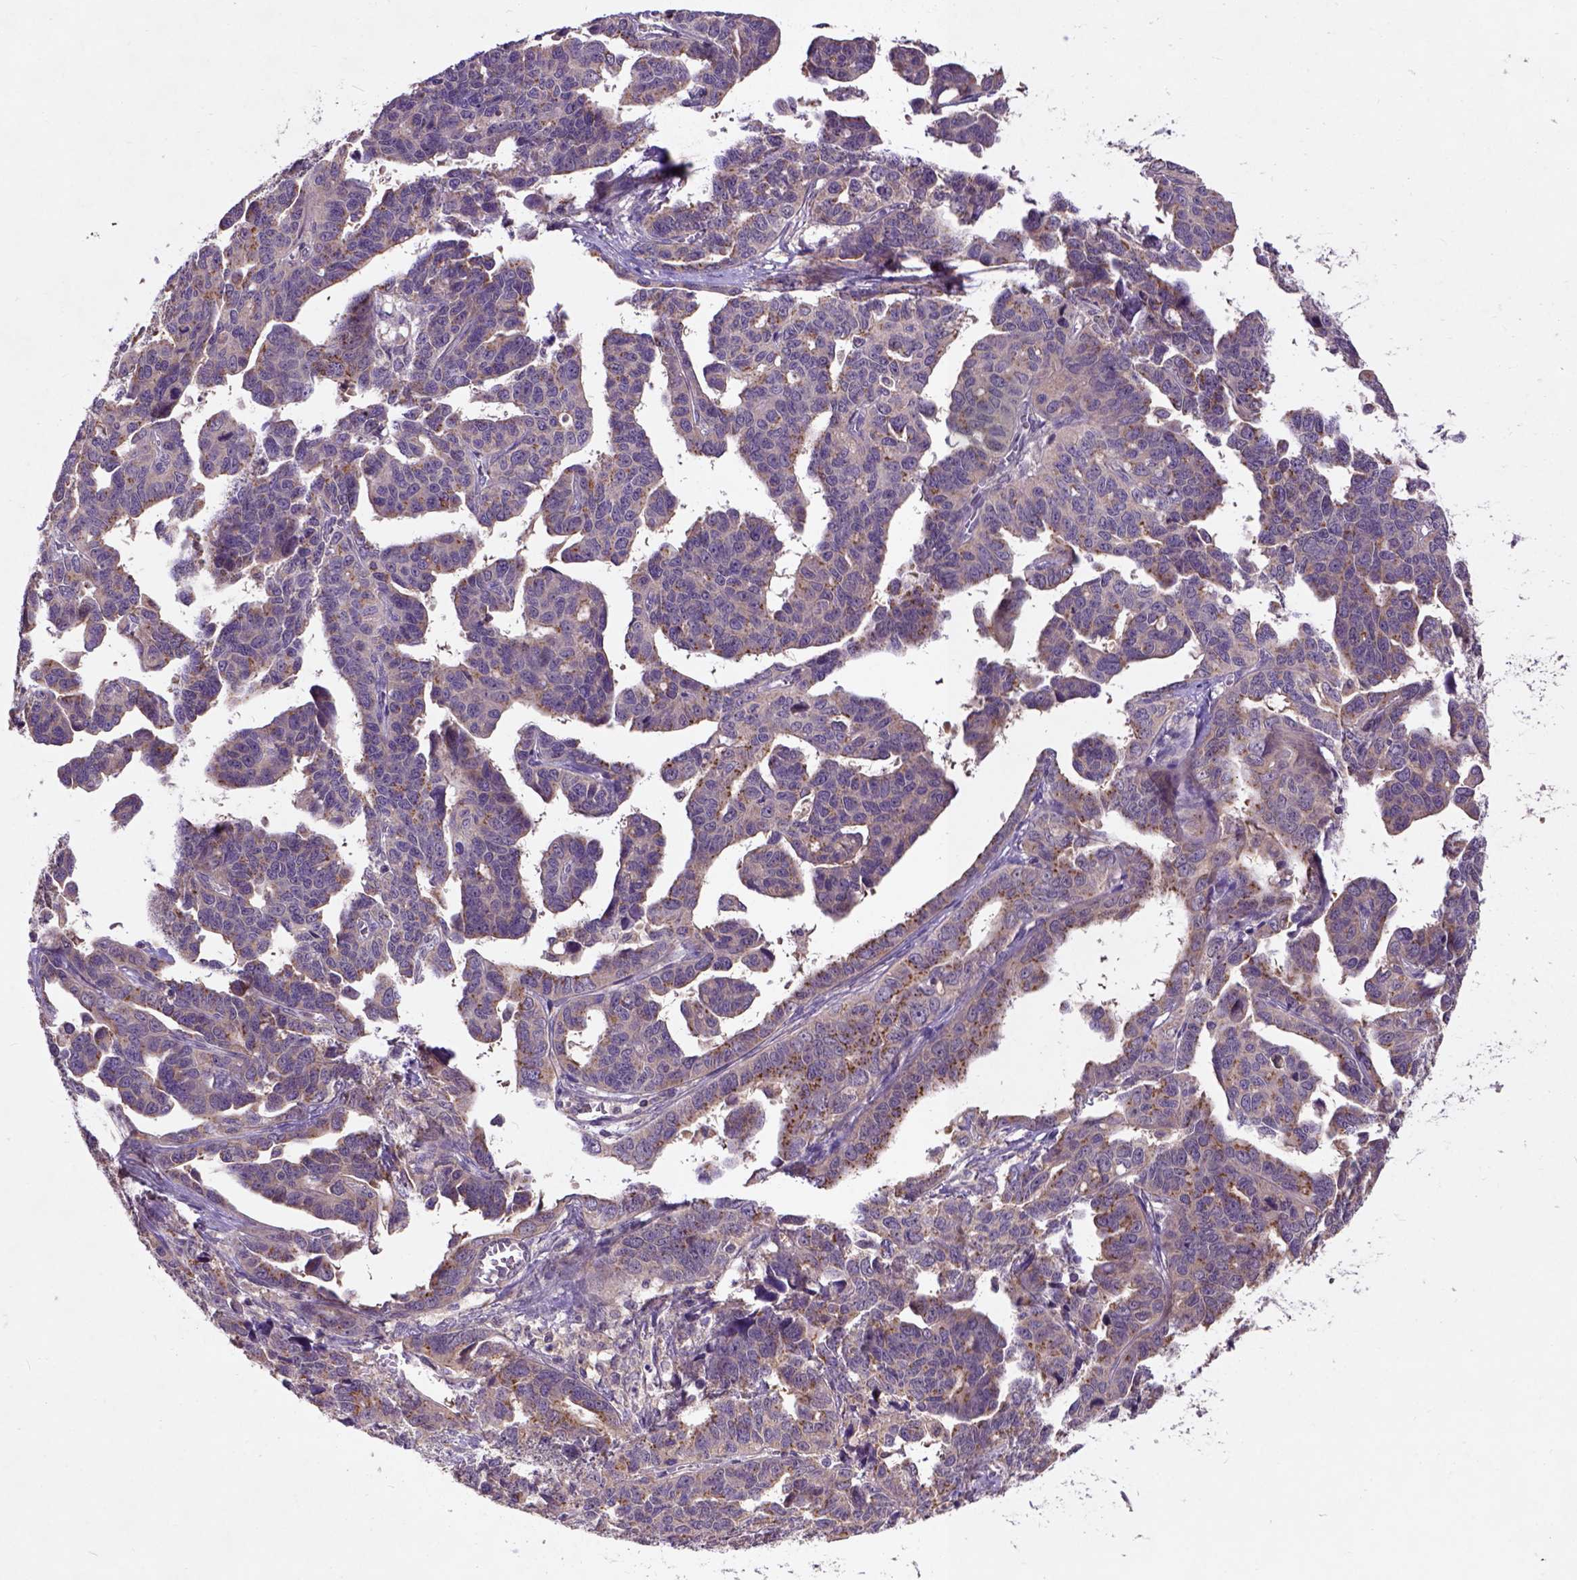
{"staining": {"intensity": "moderate", "quantity": "25%-75%", "location": "cytoplasmic/membranous"}, "tissue": "ovarian cancer", "cell_type": "Tumor cells", "image_type": "cancer", "snomed": [{"axis": "morphology", "description": "Cystadenocarcinoma, serous, NOS"}, {"axis": "topography", "description": "Ovary"}], "caption": "Immunohistochemical staining of ovarian cancer (serous cystadenocarcinoma) exhibits medium levels of moderate cytoplasmic/membranous staining in approximately 25%-75% of tumor cells. (IHC, brightfield microscopy, high magnification).", "gene": "KBTBD8", "patient": {"sex": "female", "age": 69}}